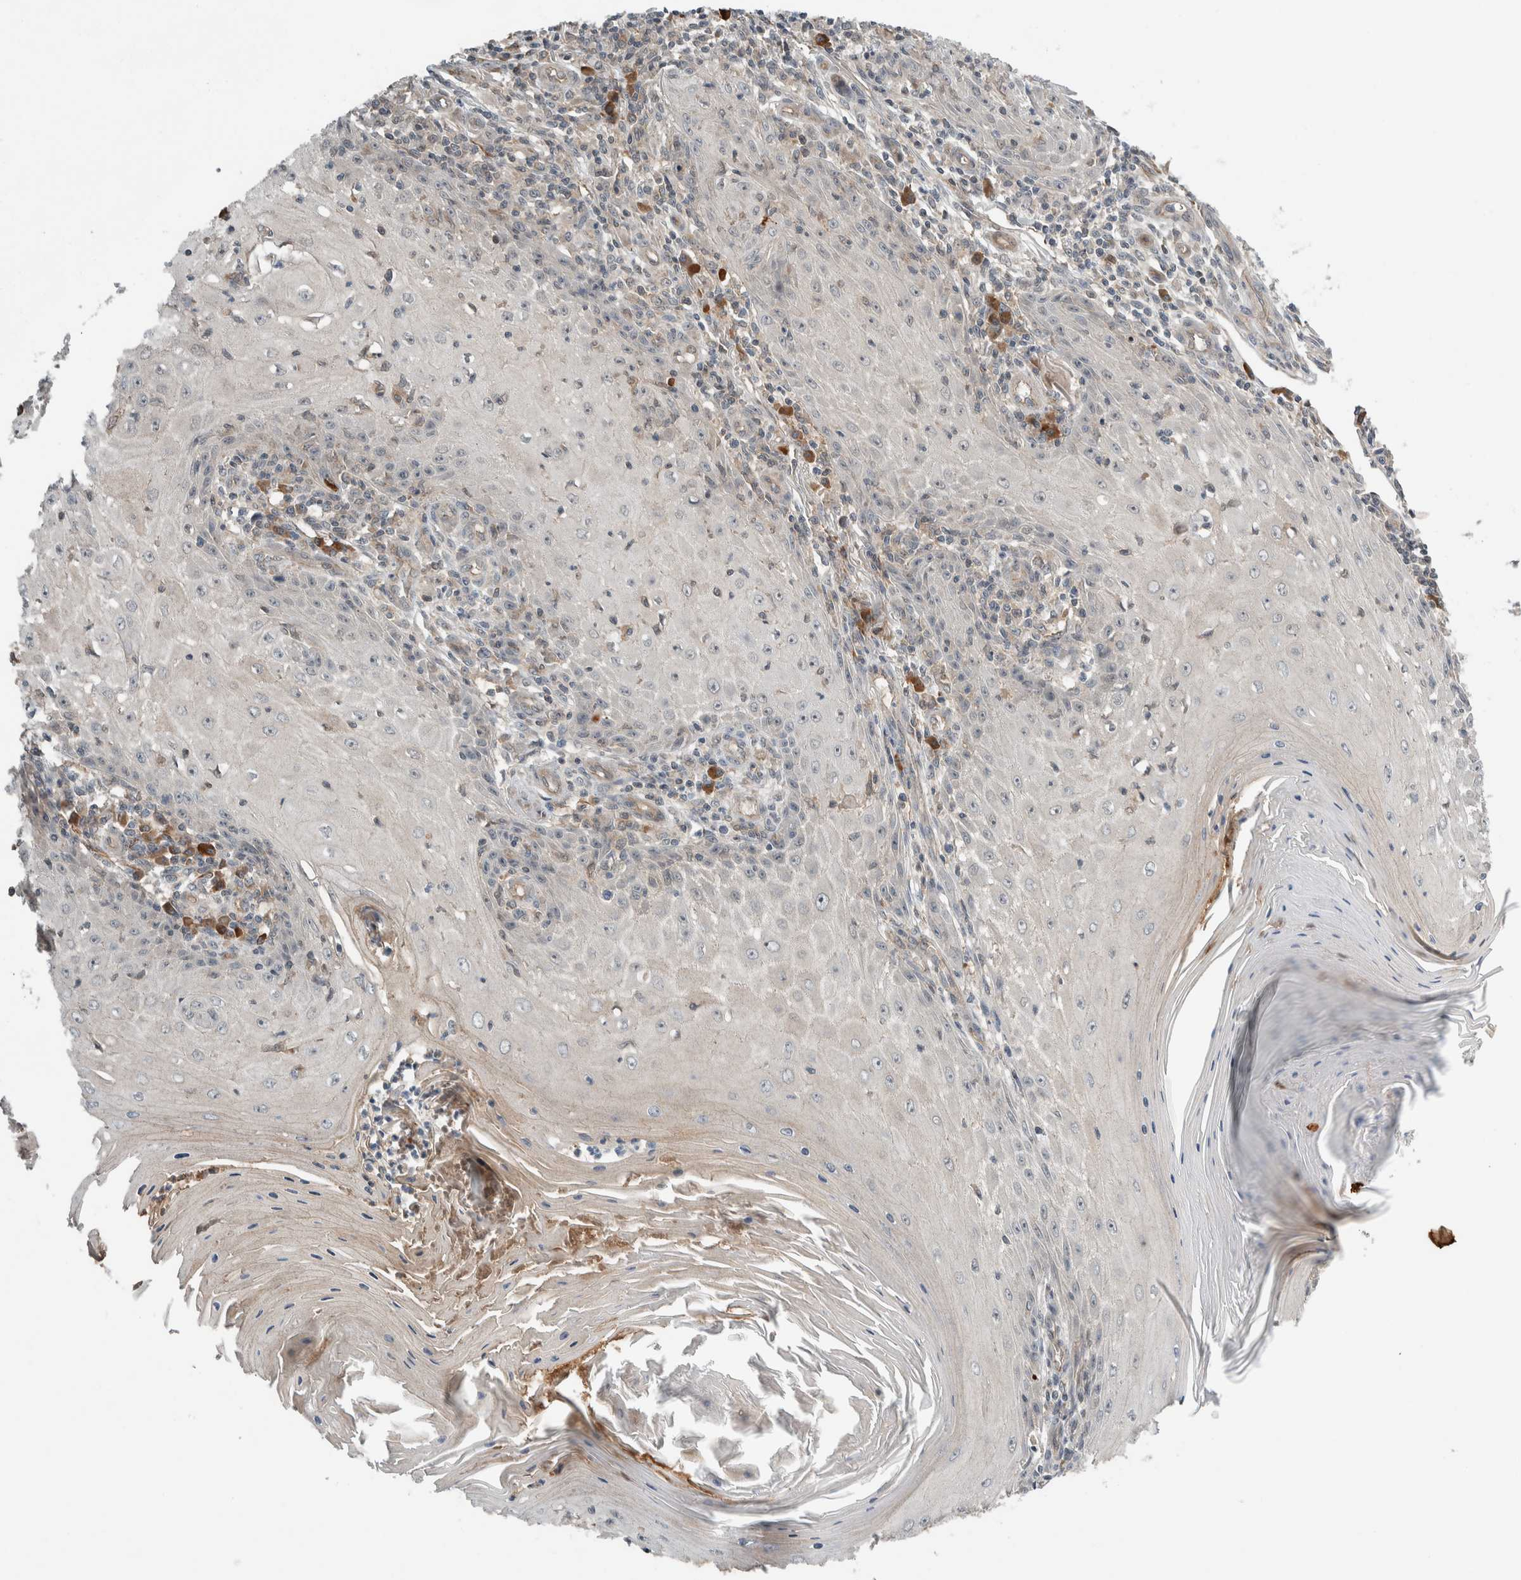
{"staining": {"intensity": "negative", "quantity": "none", "location": "none"}, "tissue": "skin cancer", "cell_type": "Tumor cells", "image_type": "cancer", "snomed": [{"axis": "morphology", "description": "Squamous cell carcinoma, NOS"}, {"axis": "topography", "description": "Skin"}], "caption": "The immunohistochemistry photomicrograph has no significant staining in tumor cells of squamous cell carcinoma (skin) tissue. (DAB (3,3'-diaminobenzidine) immunohistochemistry, high magnification).", "gene": "ARMC7", "patient": {"sex": "female", "age": 73}}